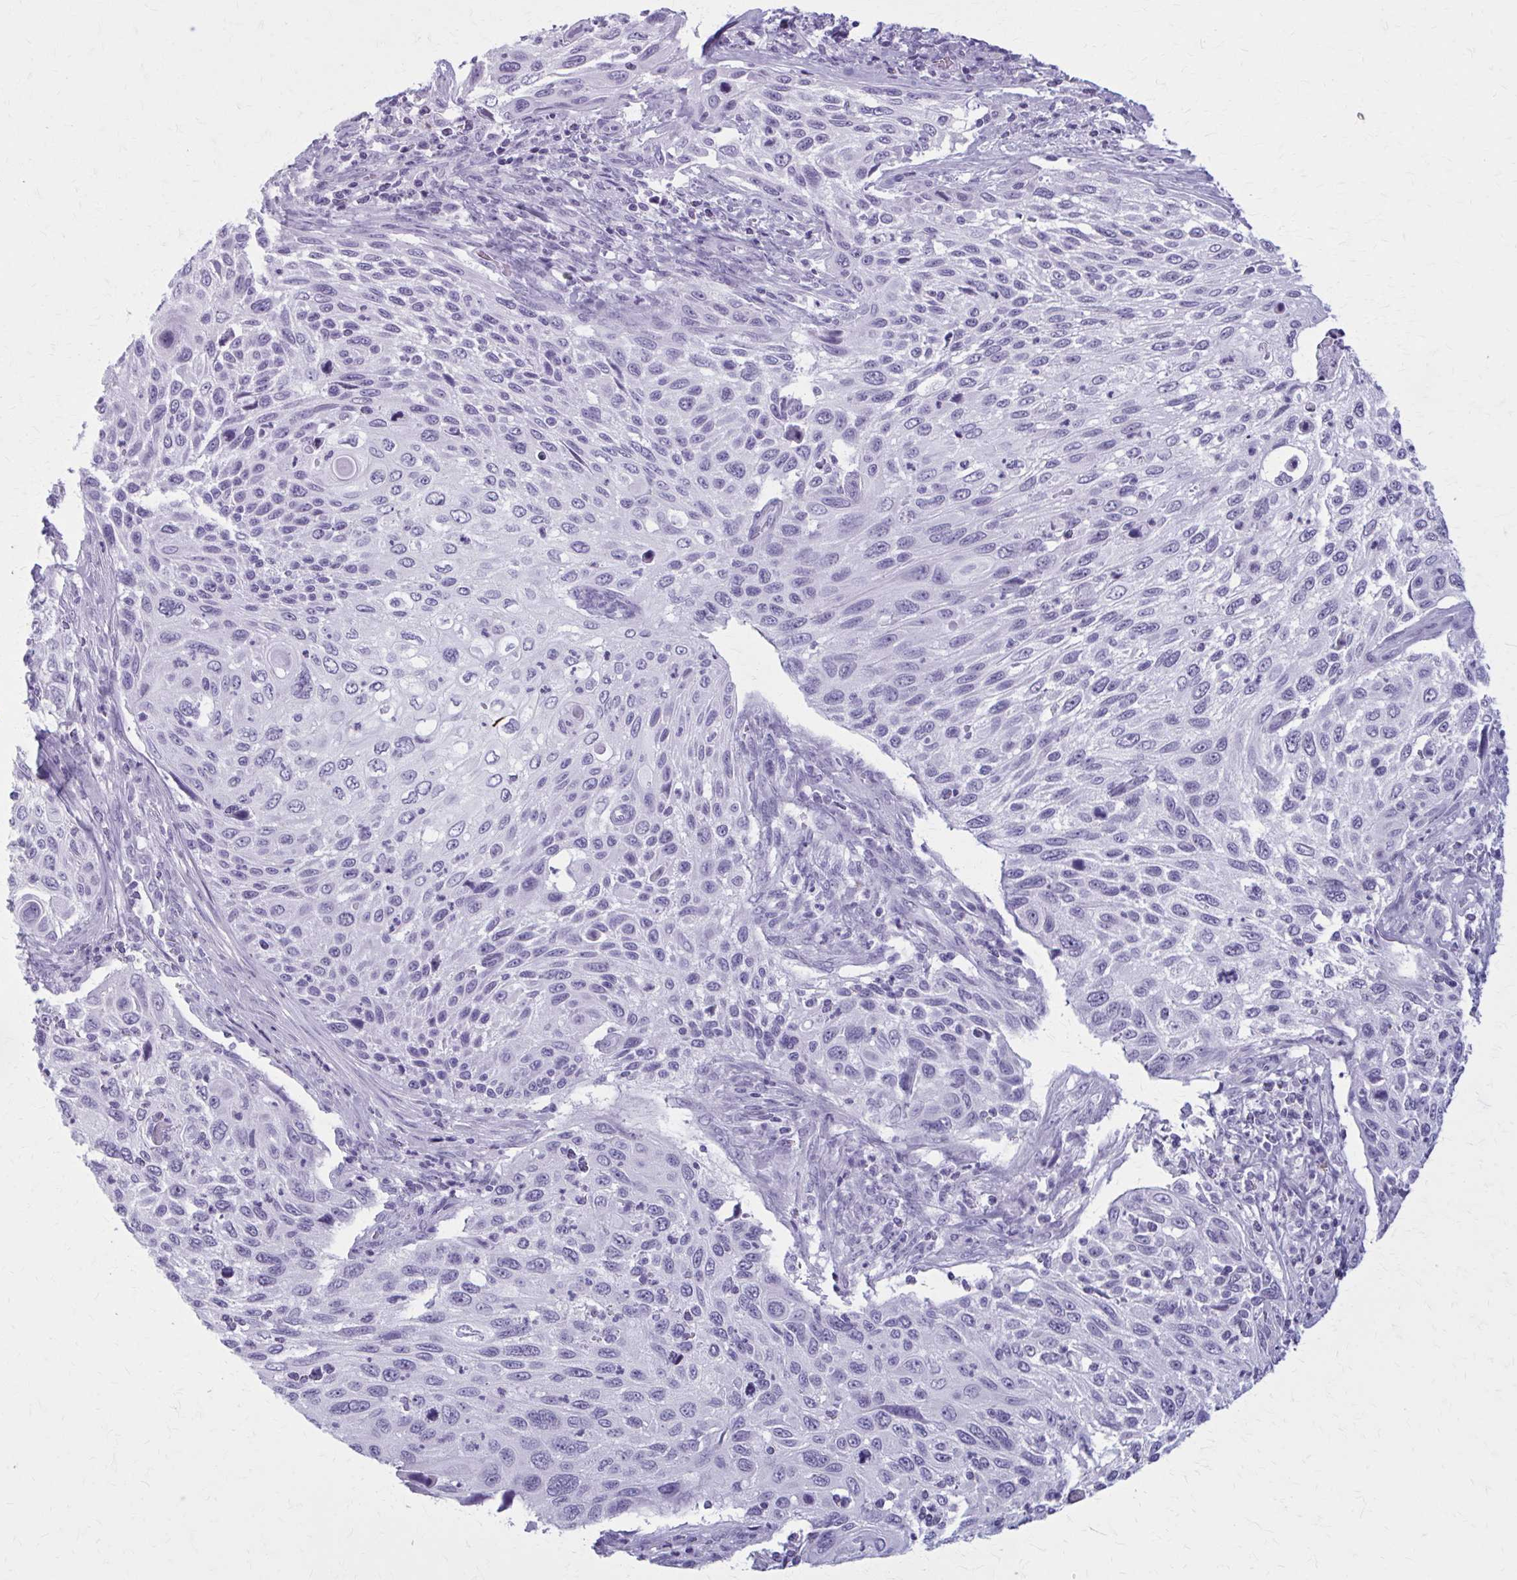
{"staining": {"intensity": "negative", "quantity": "none", "location": "none"}, "tissue": "cervical cancer", "cell_type": "Tumor cells", "image_type": "cancer", "snomed": [{"axis": "morphology", "description": "Squamous cell carcinoma, NOS"}, {"axis": "topography", "description": "Cervix"}], "caption": "The micrograph displays no staining of tumor cells in cervical squamous cell carcinoma.", "gene": "ZDHHC7", "patient": {"sex": "female", "age": 70}}